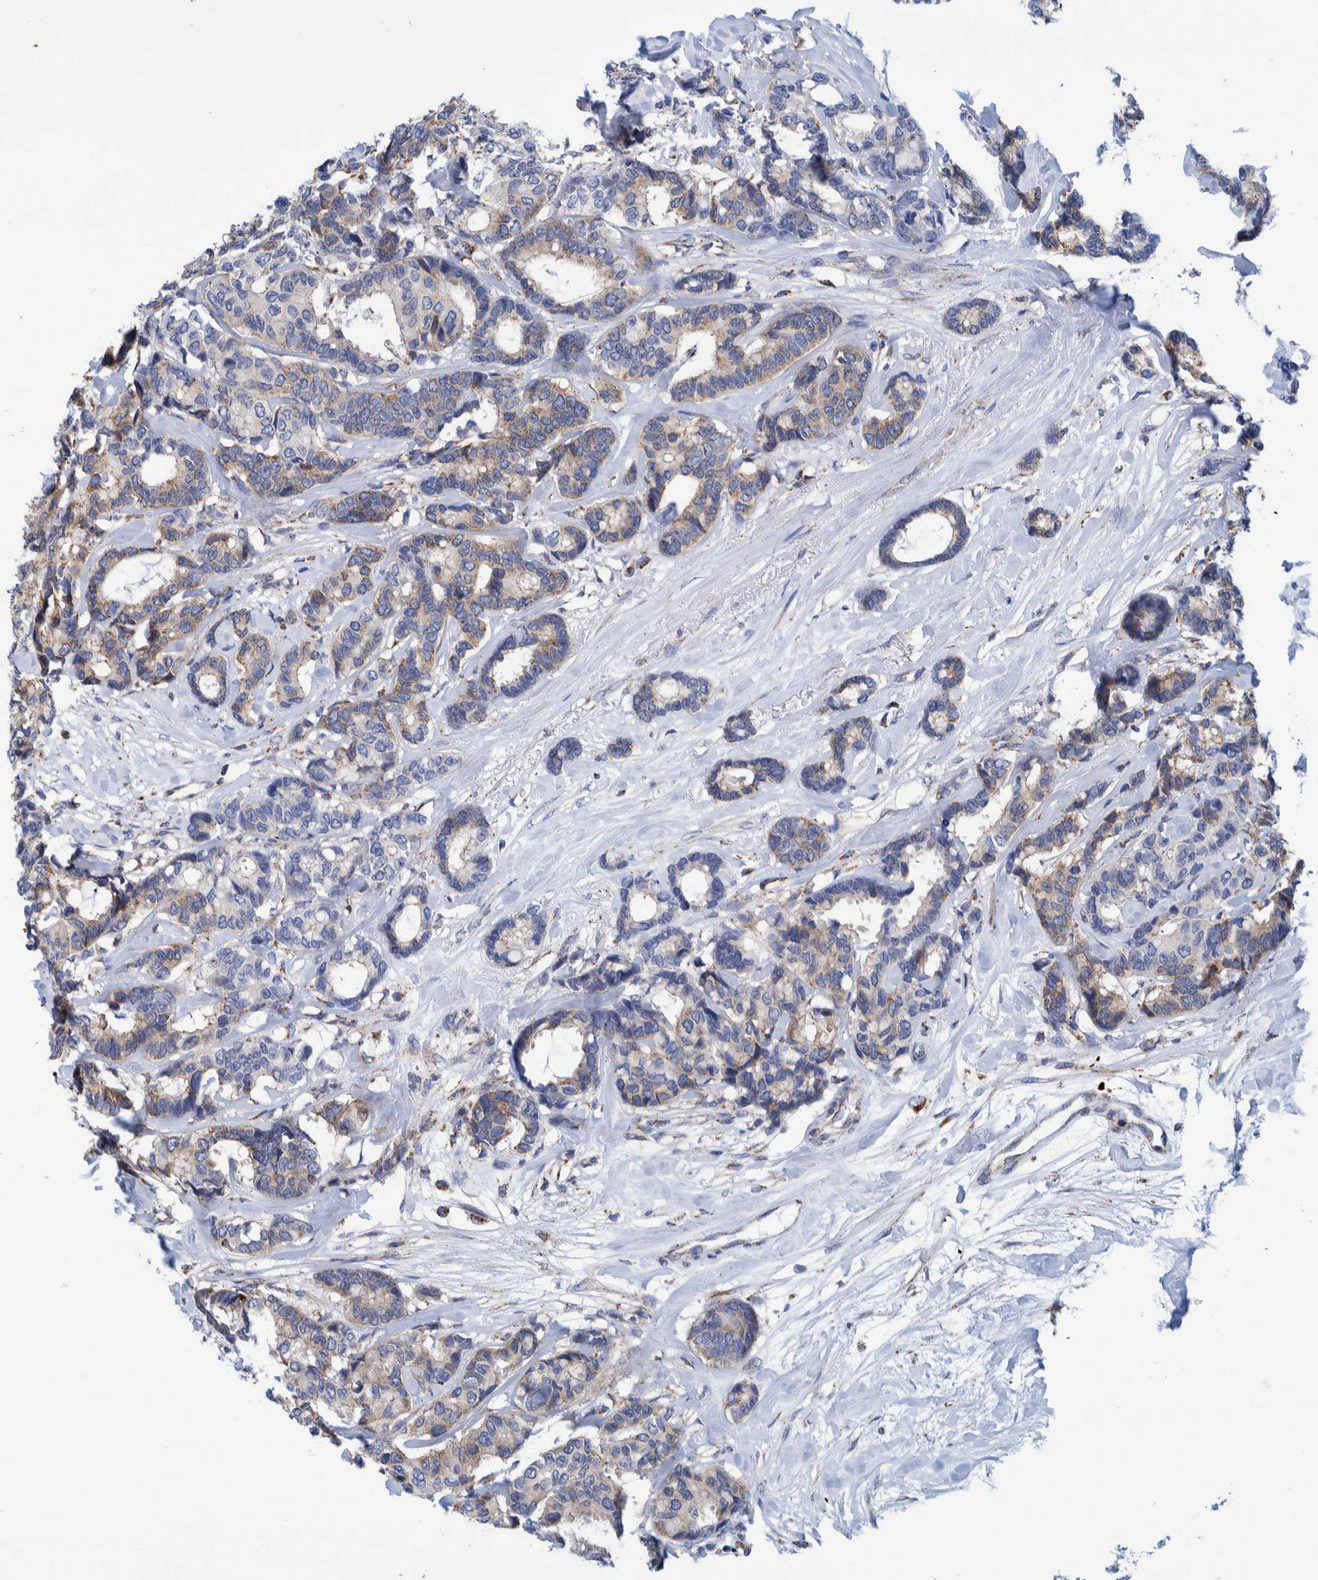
{"staining": {"intensity": "weak", "quantity": ">75%", "location": "cytoplasmic/membranous"}, "tissue": "breast cancer", "cell_type": "Tumor cells", "image_type": "cancer", "snomed": [{"axis": "morphology", "description": "Duct carcinoma"}, {"axis": "topography", "description": "Breast"}], "caption": "Breast cancer (infiltrating ductal carcinoma) stained with IHC exhibits weak cytoplasmic/membranous positivity in about >75% of tumor cells.", "gene": "BZW2", "patient": {"sex": "female", "age": 87}}